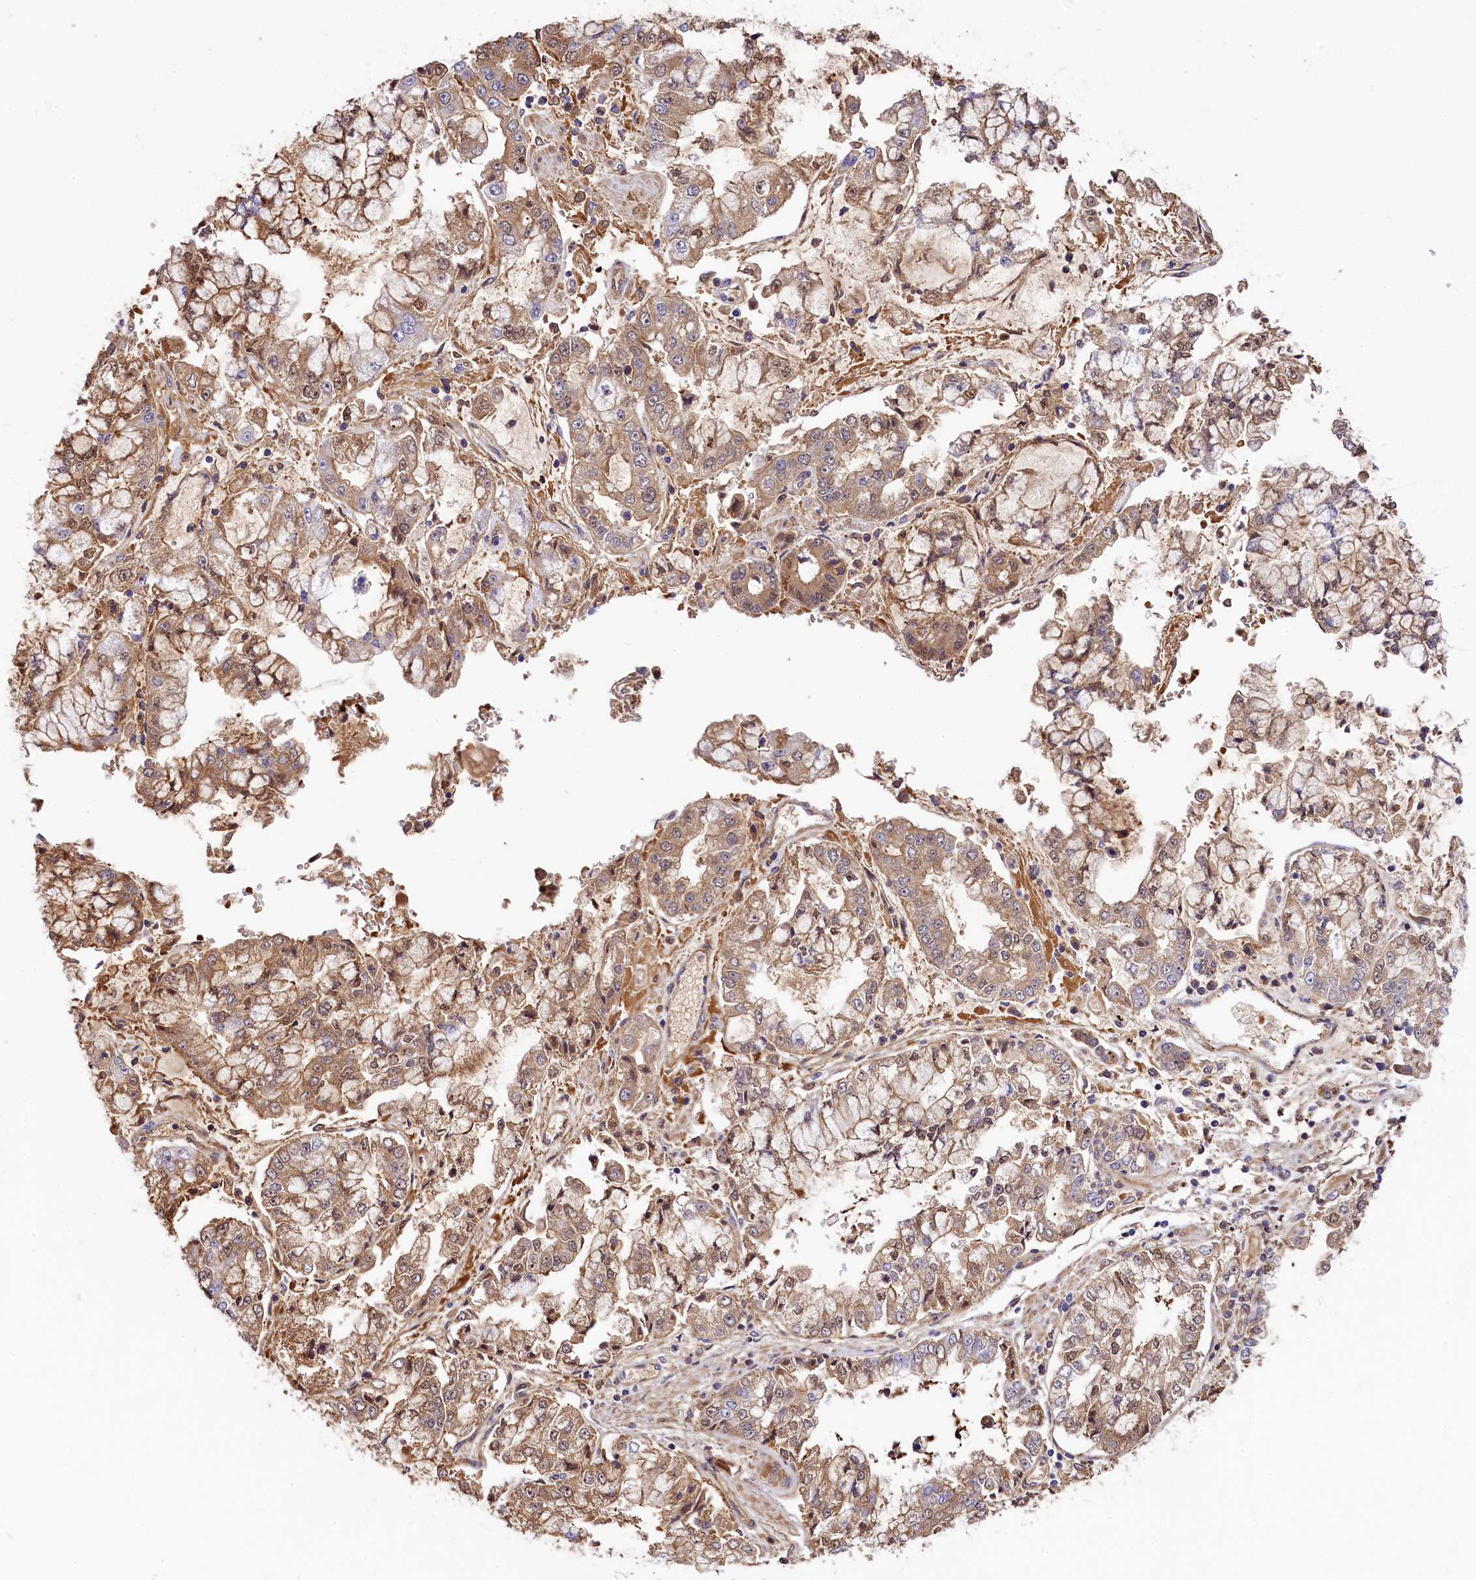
{"staining": {"intensity": "weak", "quantity": "25%-75%", "location": "cytoplasmic/membranous"}, "tissue": "stomach cancer", "cell_type": "Tumor cells", "image_type": "cancer", "snomed": [{"axis": "morphology", "description": "Adenocarcinoma, NOS"}, {"axis": "topography", "description": "Stomach"}], "caption": "Brown immunohistochemical staining in human stomach cancer (adenocarcinoma) demonstrates weak cytoplasmic/membranous staining in about 25%-75% of tumor cells.", "gene": "PHAF1", "patient": {"sex": "male", "age": 76}}